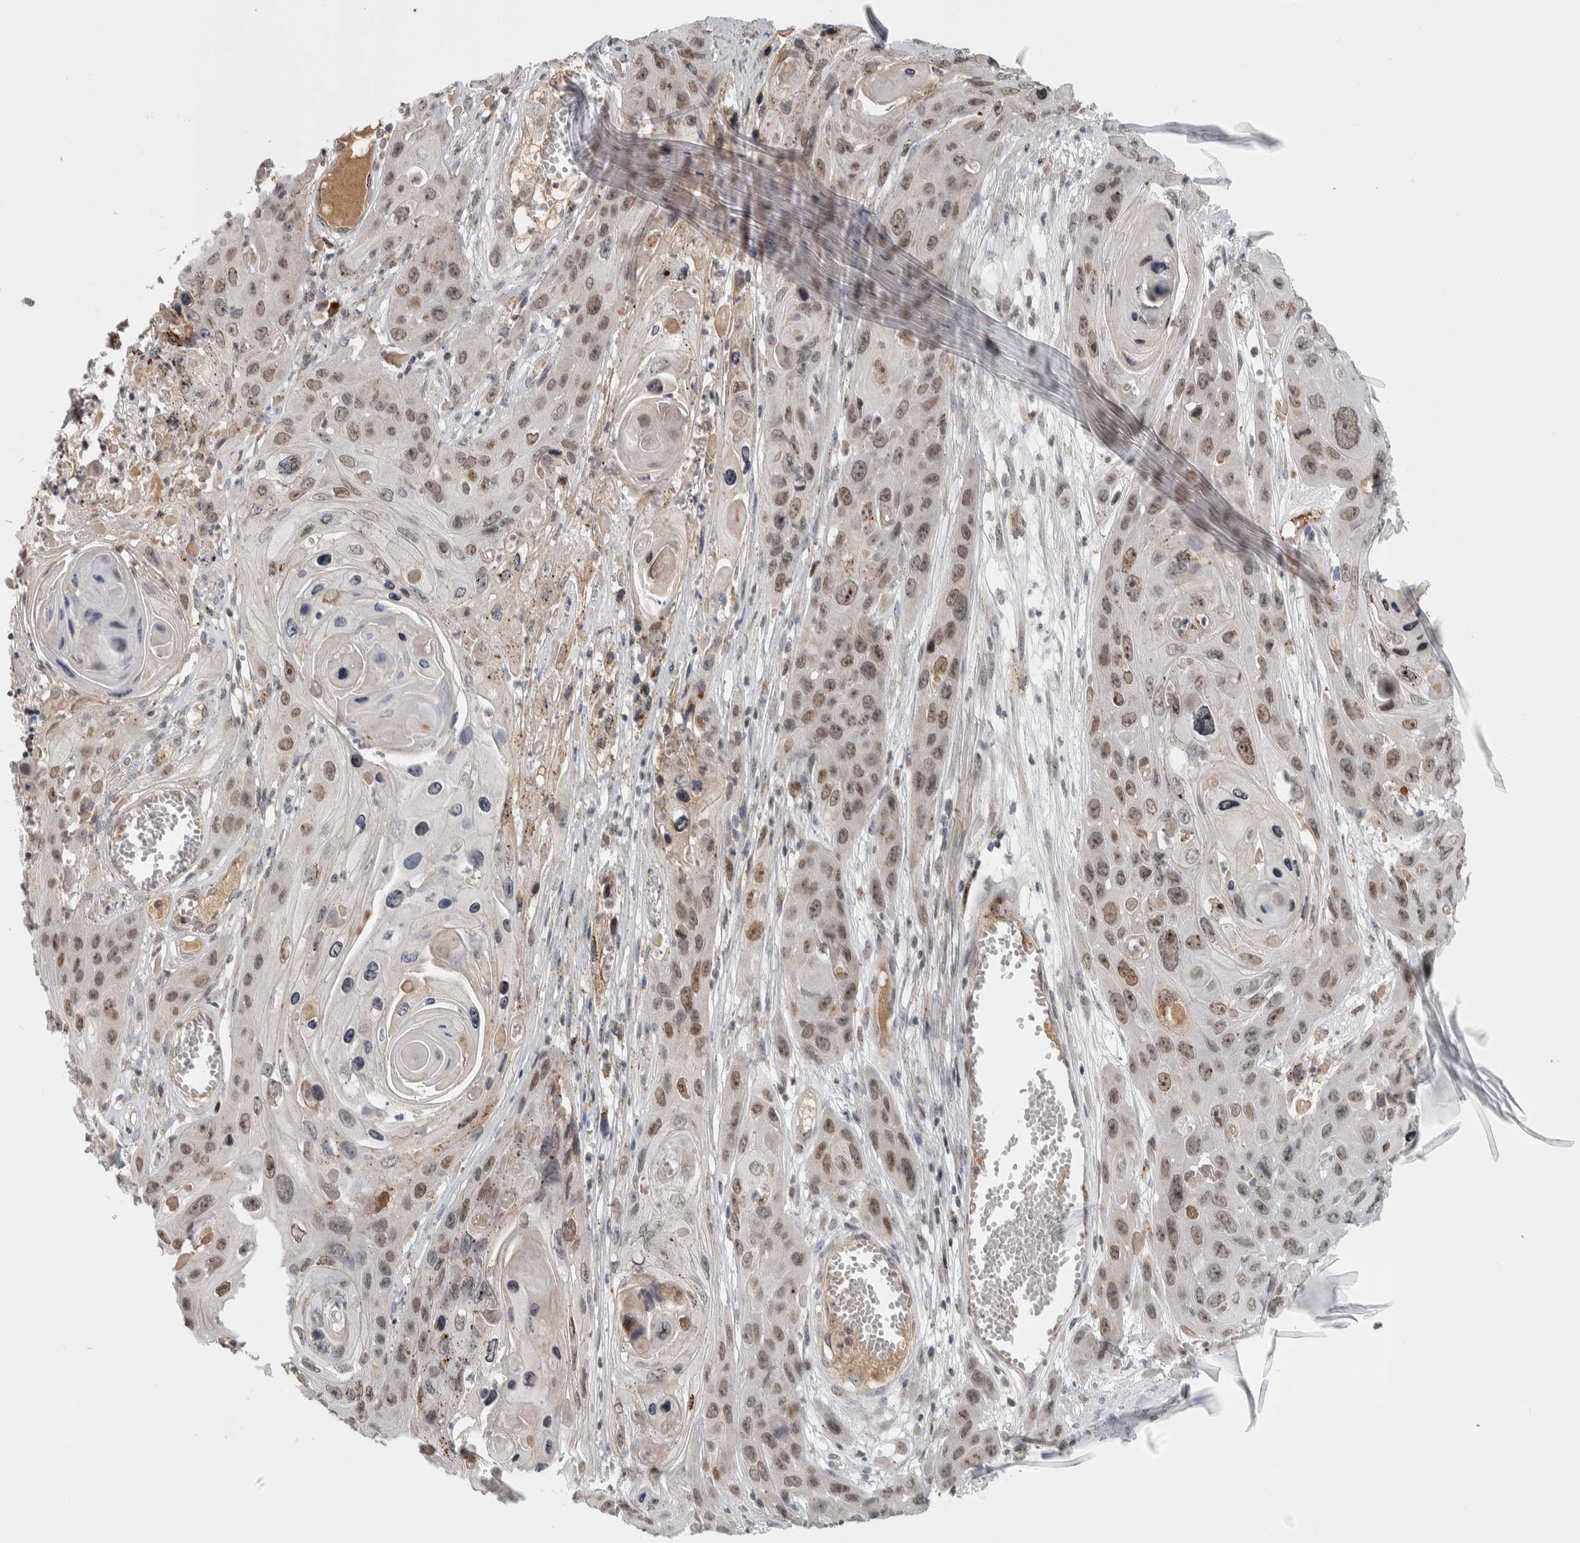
{"staining": {"intensity": "weak", "quantity": ">75%", "location": "nuclear"}, "tissue": "skin cancer", "cell_type": "Tumor cells", "image_type": "cancer", "snomed": [{"axis": "morphology", "description": "Squamous cell carcinoma, NOS"}, {"axis": "topography", "description": "Skin"}], "caption": "Immunohistochemical staining of skin squamous cell carcinoma displays weak nuclear protein staining in about >75% of tumor cells.", "gene": "MSL1", "patient": {"sex": "male", "age": 55}}